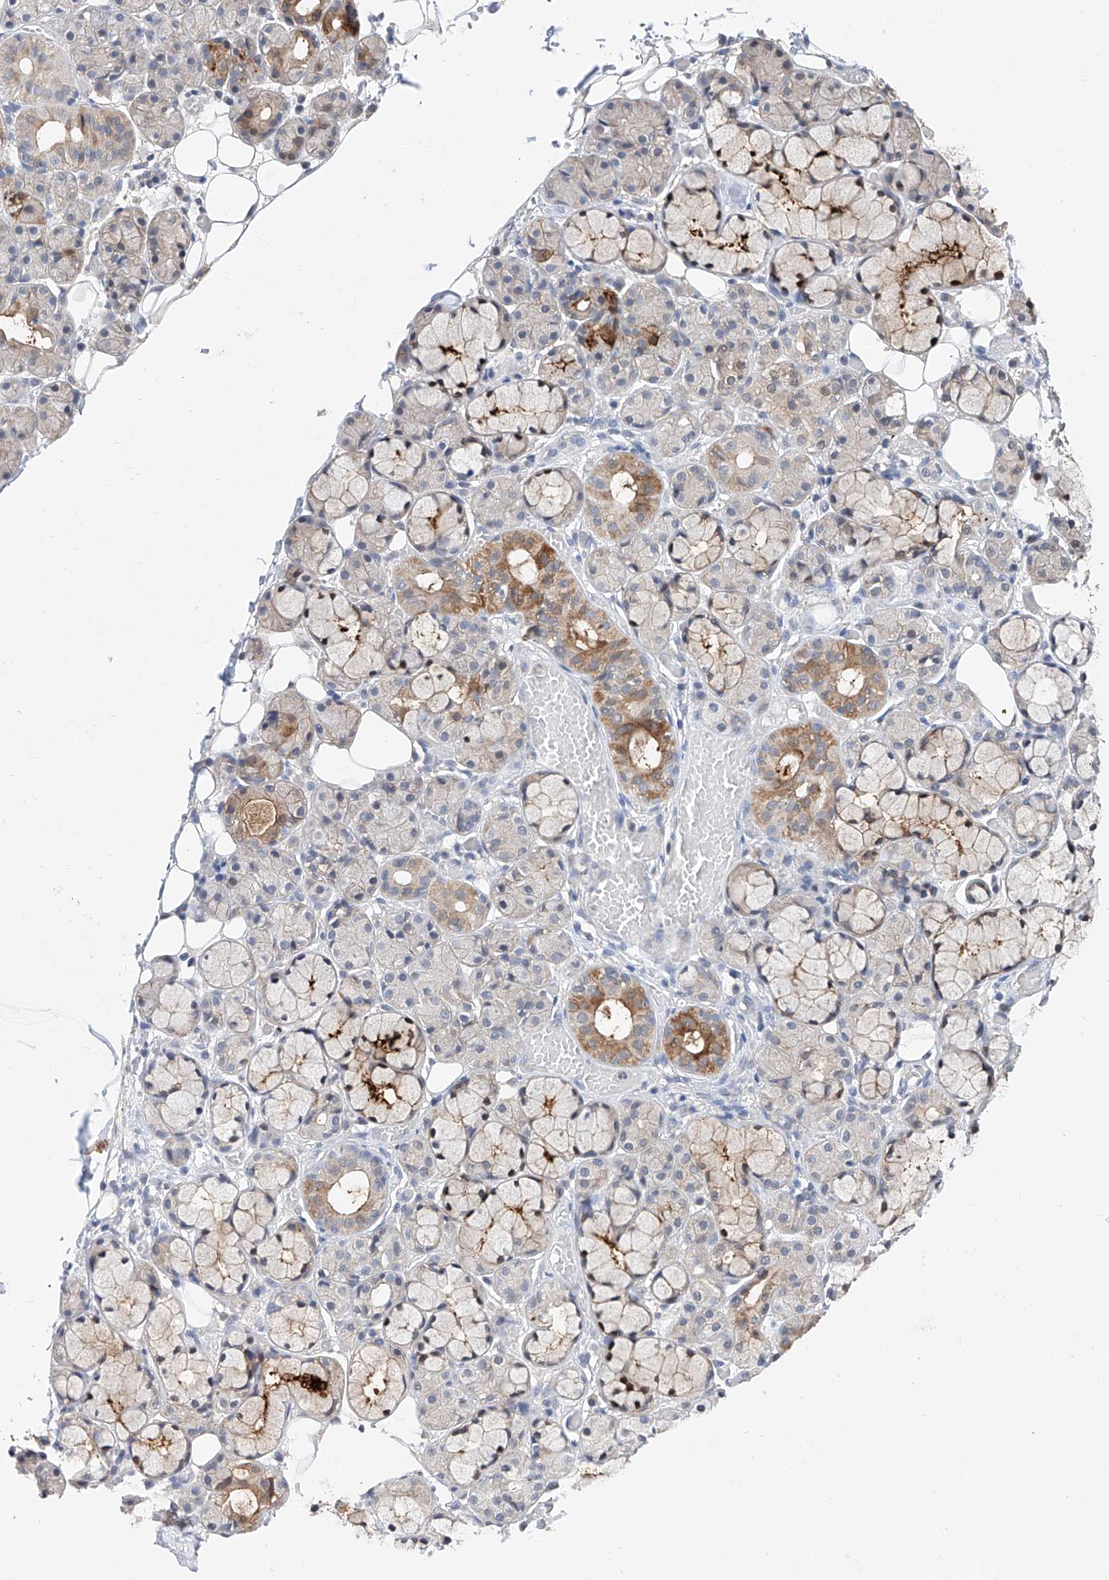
{"staining": {"intensity": "moderate", "quantity": "<25%", "location": "cytoplasmic/membranous"}, "tissue": "salivary gland", "cell_type": "Glandular cells", "image_type": "normal", "snomed": [{"axis": "morphology", "description": "Normal tissue, NOS"}, {"axis": "topography", "description": "Salivary gland"}], "caption": "Moderate cytoplasmic/membranous staining is appreciated in about <25% of glandular cells in benign salivary gland. (DAB (3,3'-diaminobenzidine) = brown stain, brightfield microscopy at high magnification).", "gene": "FUCA2", "patient": {"sex": "male", "age": 63}}